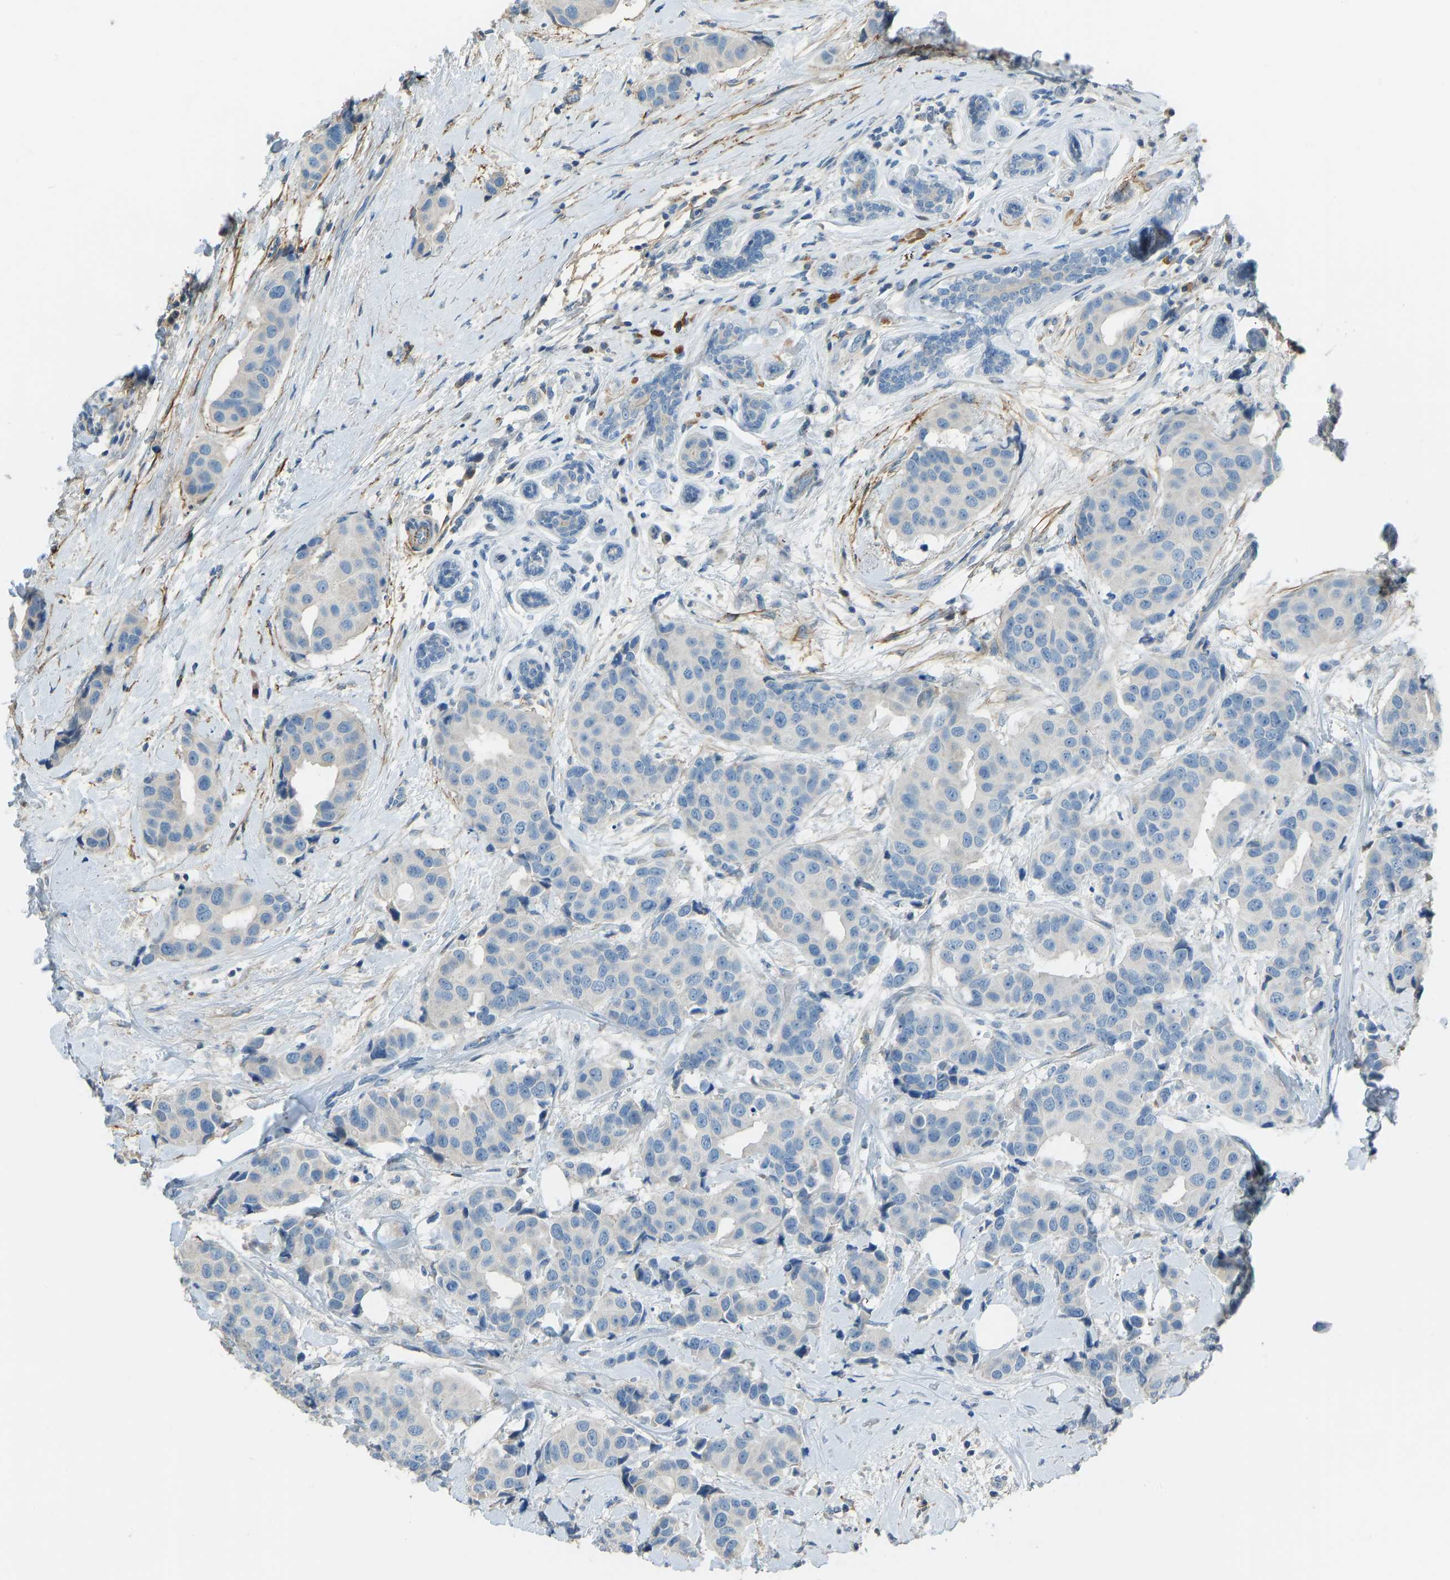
{"staining": {"intensity": "weak", "quantity": "<25%", "location": "cytoplasmic/membranous"}, "tissue": "breast cancer", "cell_type": "Tumor cells", "image_type": "cancer", "snomed": [{"axis": "morphology", "description": "Normal tissue, NOS"}, {"axis": "morphology", "description": "Duct carcinoma"}, {"axis": "topography", "description": "Breast"}], "caption": "This is a histopathology image of immunohistochemistry (IHC) staining of intraductal carcinoma (breast), which shows no positivity in tumor cells.", "gene": "FBLN2", "patient": {"sex": "female", "age": 39}}